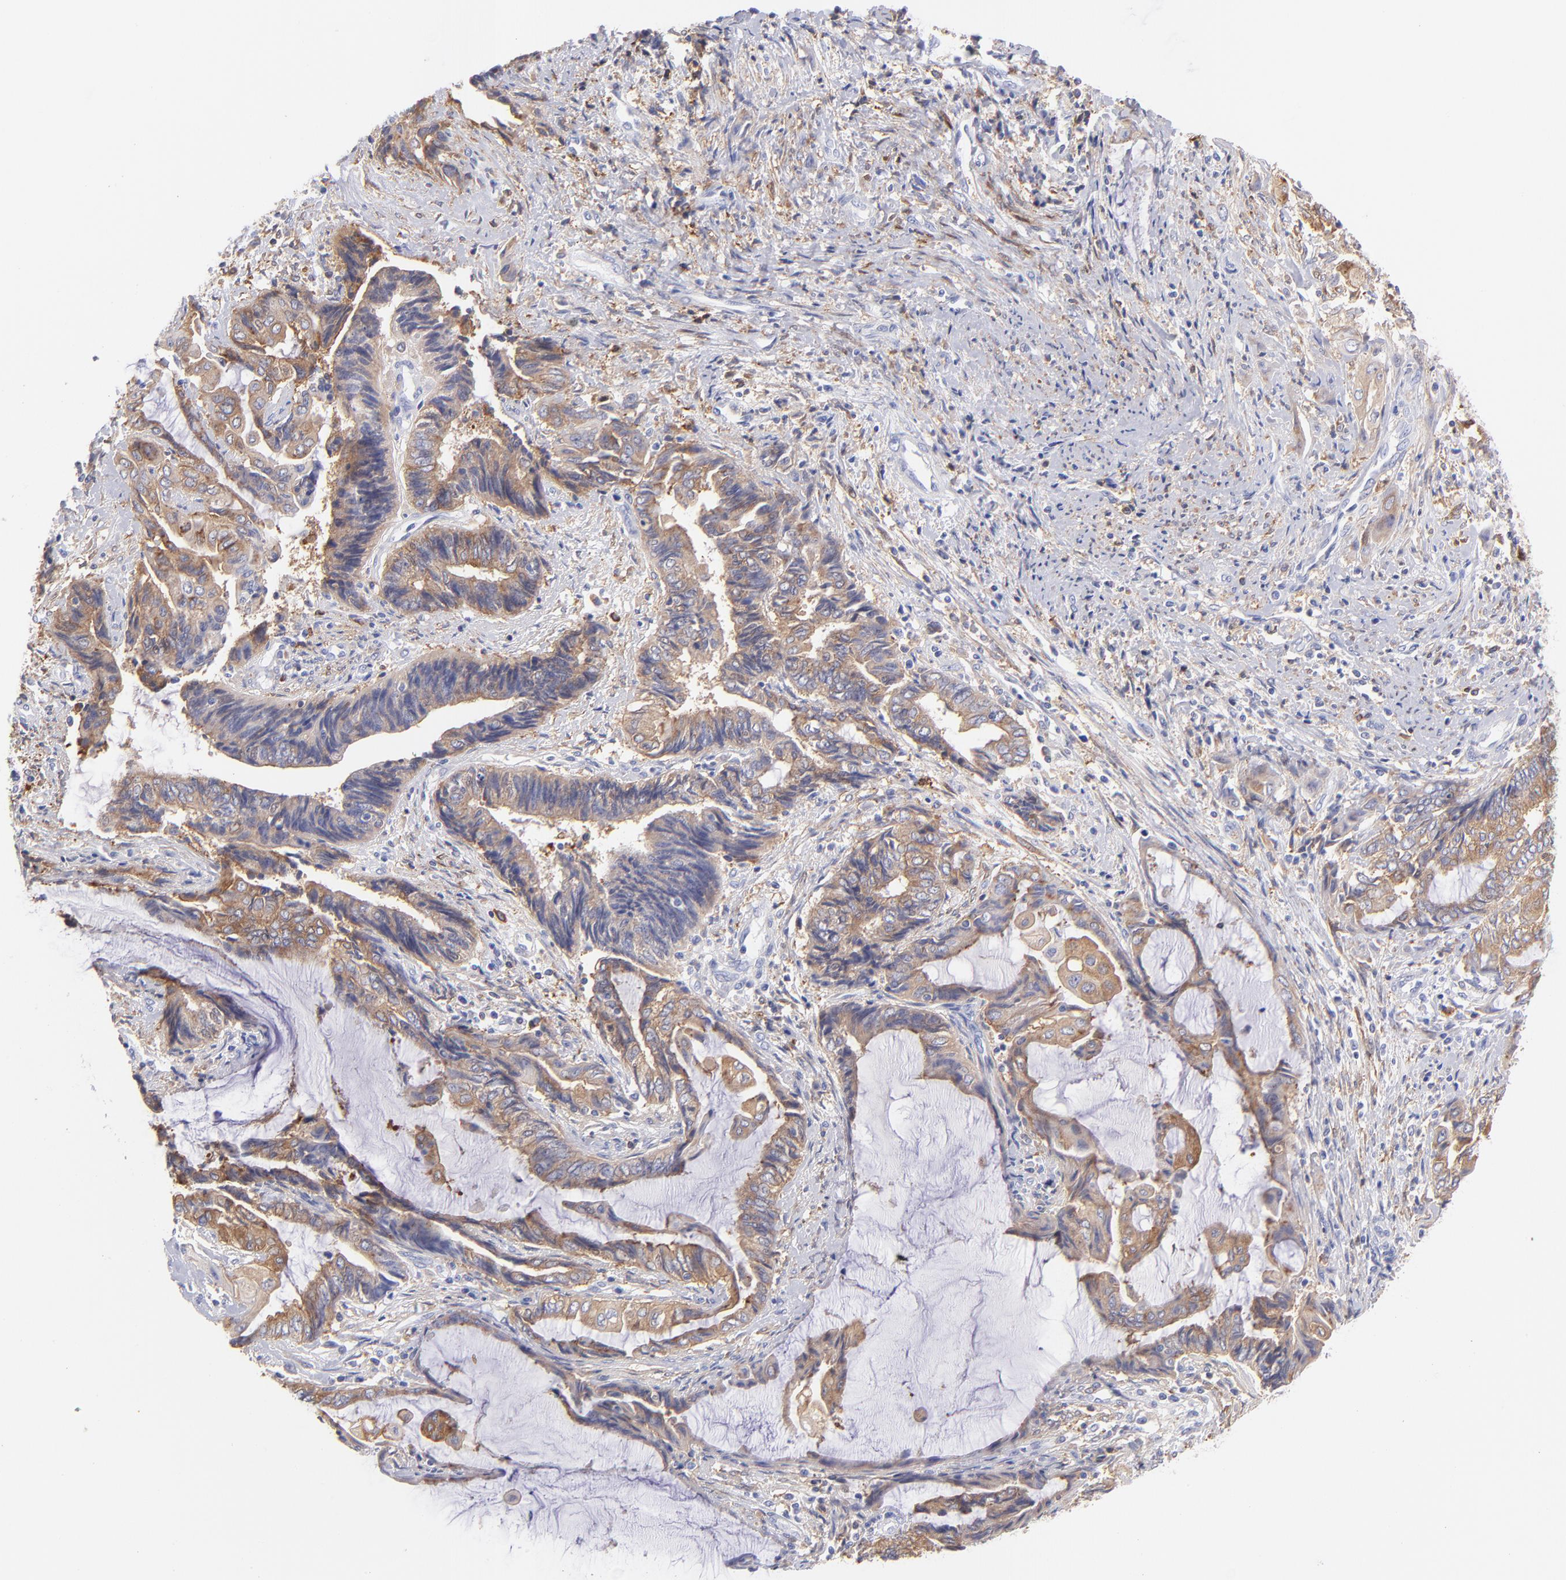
{"staining": {"intensity": "moderate", "quantity": ">75%", "location": "cytoplasmic/membranous"}, "tissue": "endometrial cancer", "cell_type": "Tumor cells", "image_type": "cancer", "snomed": [{"axis": "morphology", "description": "Adenocarcinoma, NOS"}, {"axis": "topography", "description": "Uterus"}, {"axis": "topography", "description": "Endometrium"}], "caption": "Tumor cells demonstrate medium levels of moderate cytoplasmic/membranous positivity in approximately >75% of cells in endometrial cancer (adenocarcinoma).", "gene": "PRKCA", "patient": {"sex": "female", "age": 70}}